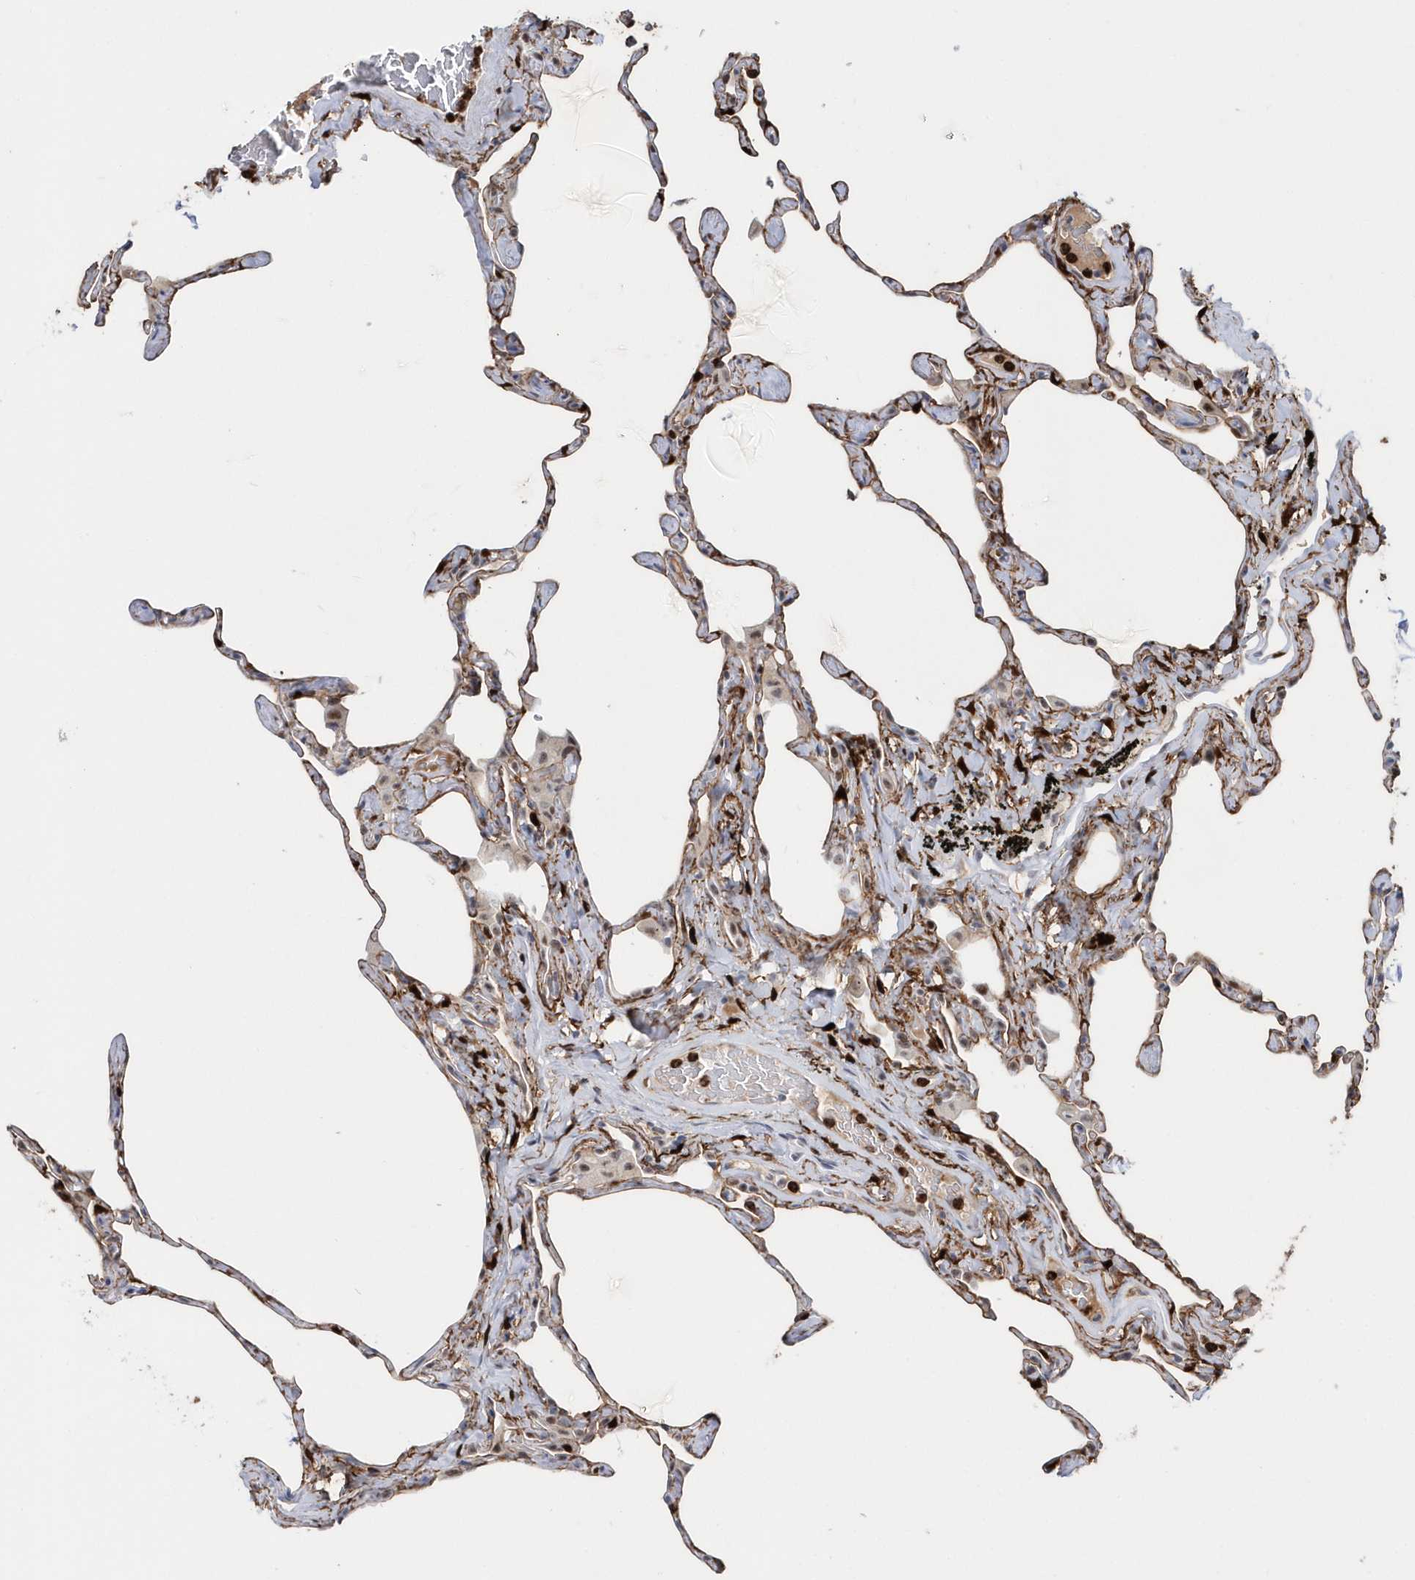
{"staining": {"intensity": "moderate", "quantity": "25%-75%", "location": "cytoplasmic/membranous"}, "tissue": "lung", "cell_type": "Alveolar cells", "image_type": "normal", "snomed": [{"axis": "morphology", "description": "Normal tissue, NOS"}, {"axis": "topography", "description": "Lung"}], "caption": "A medium amount of moderate cytoplasmic/membranous positivity is identified in approximately 25%-75% of alveolar cells in unremarkable lung. (DAB IHC with brightfield microscopy, high magnification).", "gene": "ASCL4", "patient": {"sex": "male", "age": 65}}